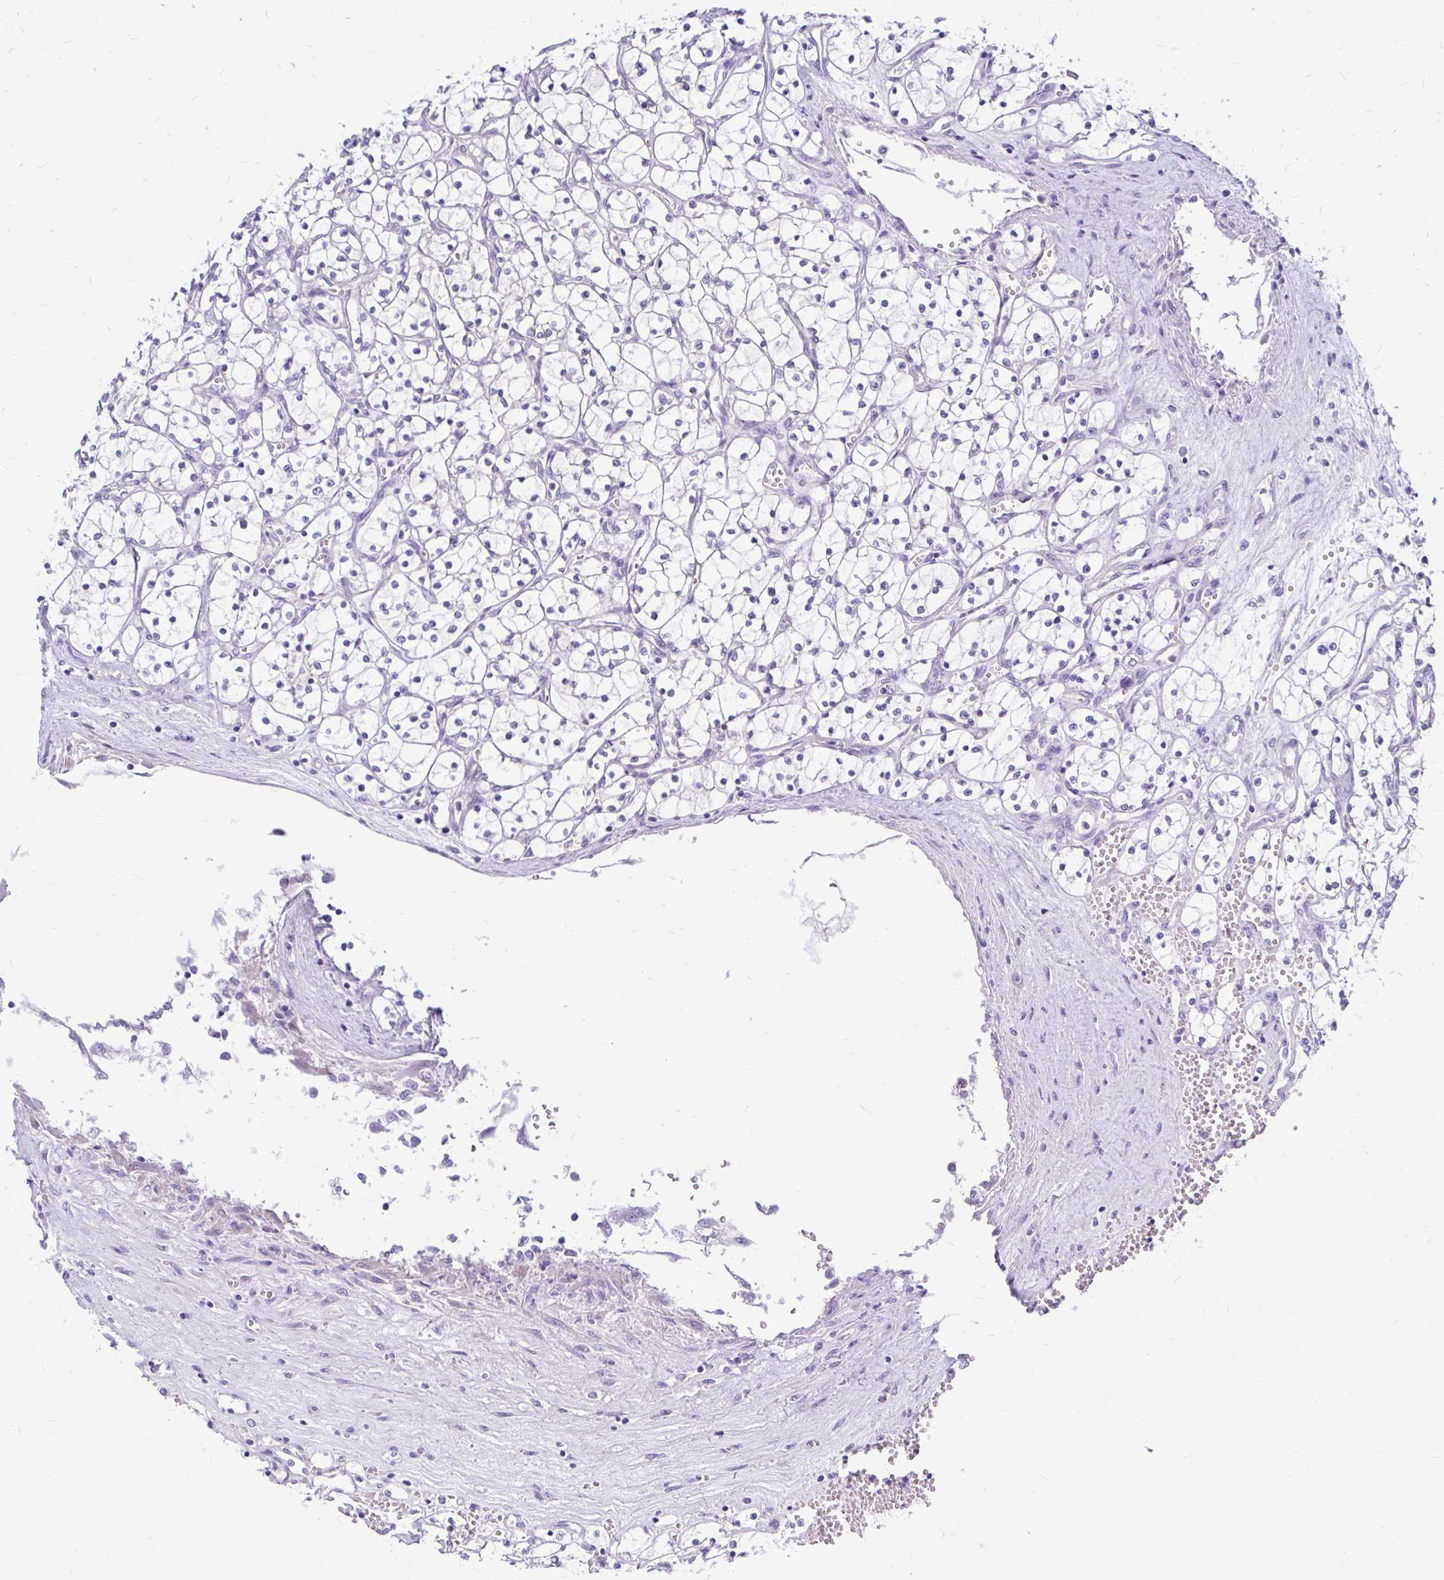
{"staining": {"intensity": "negative", "quantity": "none", "location": "none"}, "tissue": "renal cancer", "cell_type": "Tumor cells", "image_type": "cancer", "snomed": [{"axis": "morphology", "description": "Adenocarcinoma, NOS"}, {"axis": "topography", "description": "Kidney"}], "caption": "Image shows no protein positivity in tumor cells of renal adenocarcinoma tissue.", "gene": "MAP1LC3A", "patient": {"sex": "female", "age": 69}}